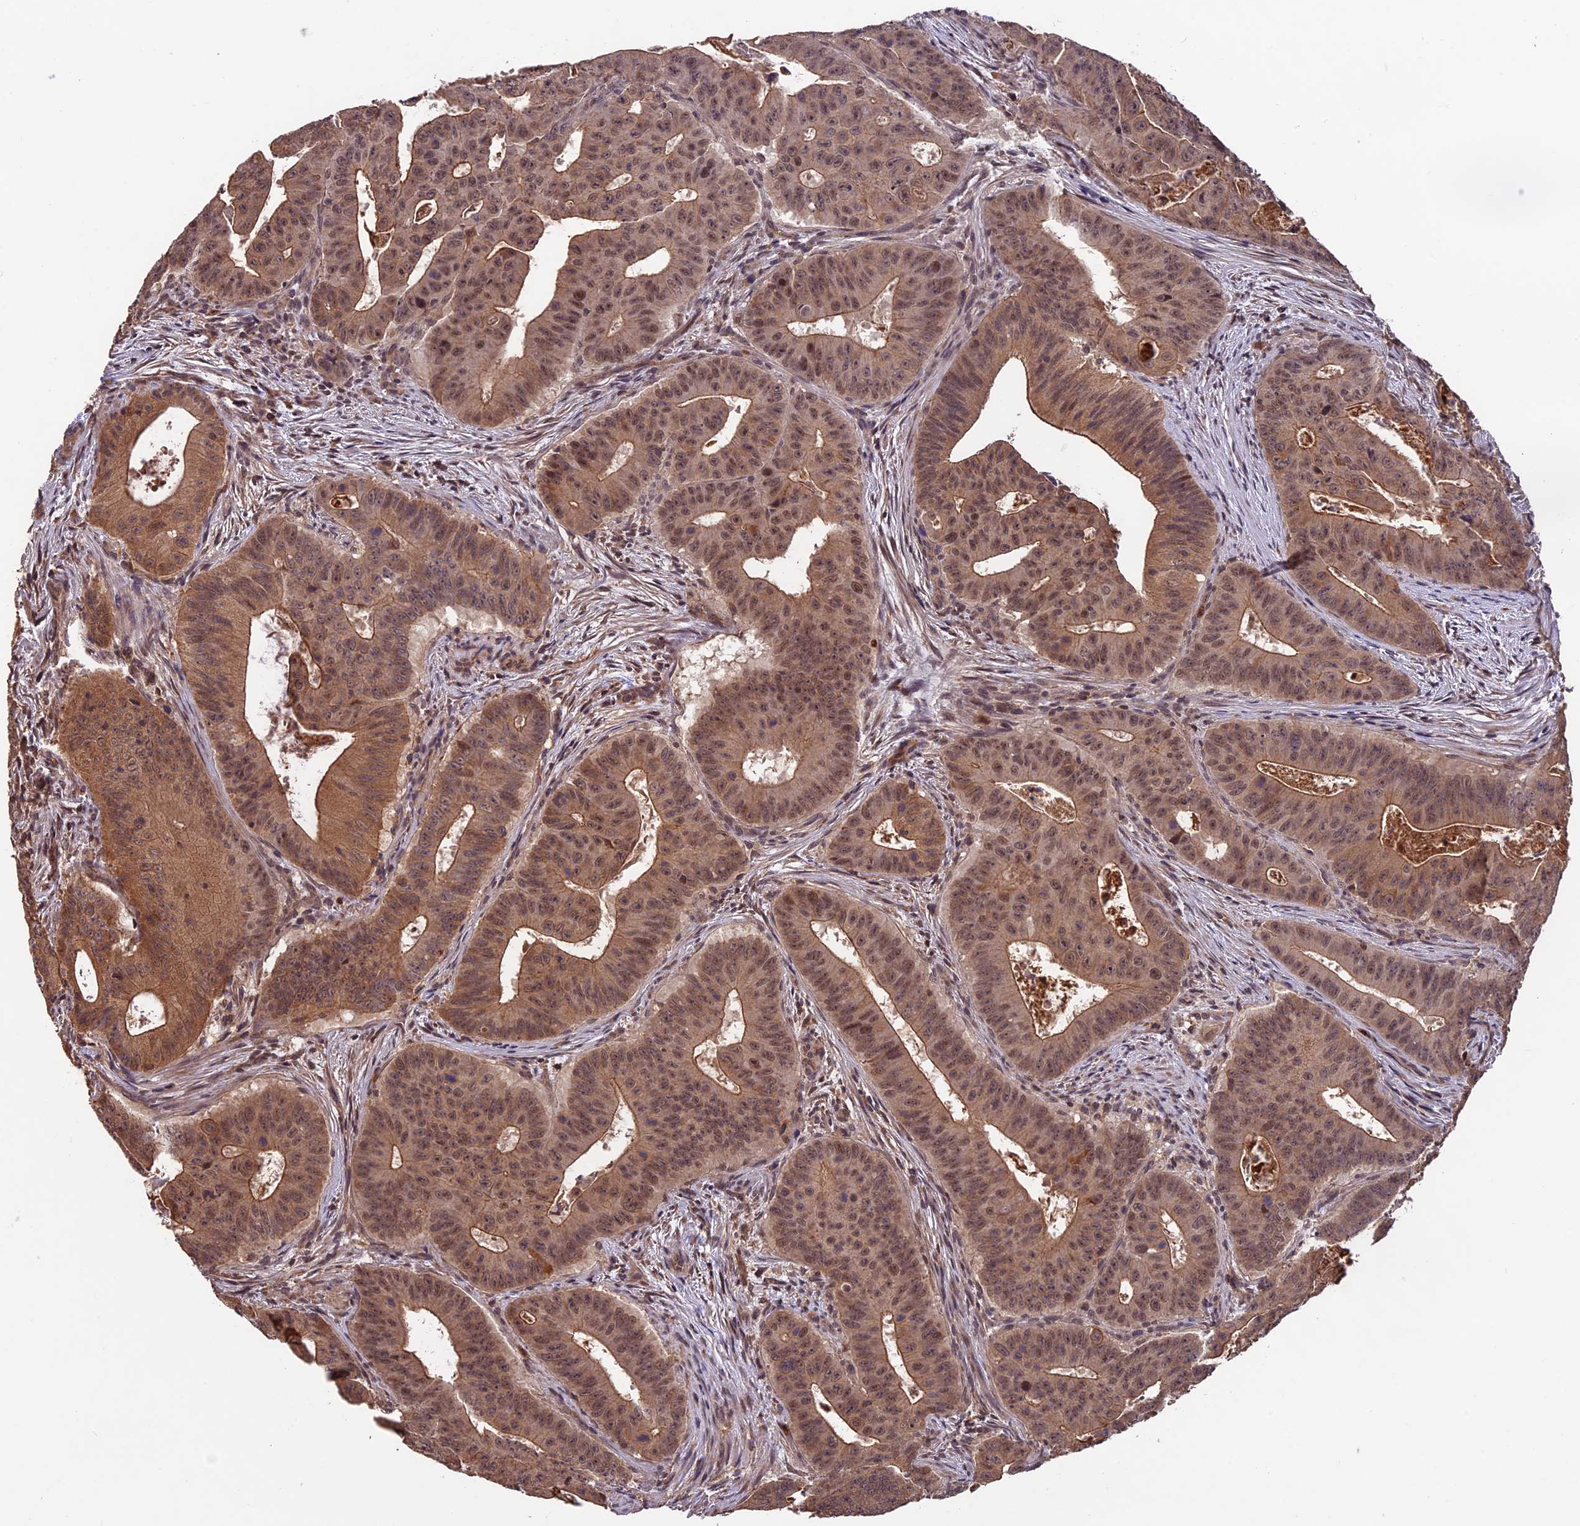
{"staining": {"intensity": "moderate", "quantity": ">75%", "location": "cytoplasmic/membranous,nuclear"}, "tissue": "colorectal cancer", "cell_type": "Tumor cells", "image_type": "cancer", "snomed": [{"axis": "morphology", "description": "Adenocarcinoma, NOS"}, {"axis": "topography", "description": "Rectum"}], "caption": "Colorectal cancer stained with a brown dye shows moderate cytoplasmic/membranous and nuclear positive staining in about >75% of tumor cells.", "gene": "PKD2L2", "patient": {"sex": "female", "age": 75}}